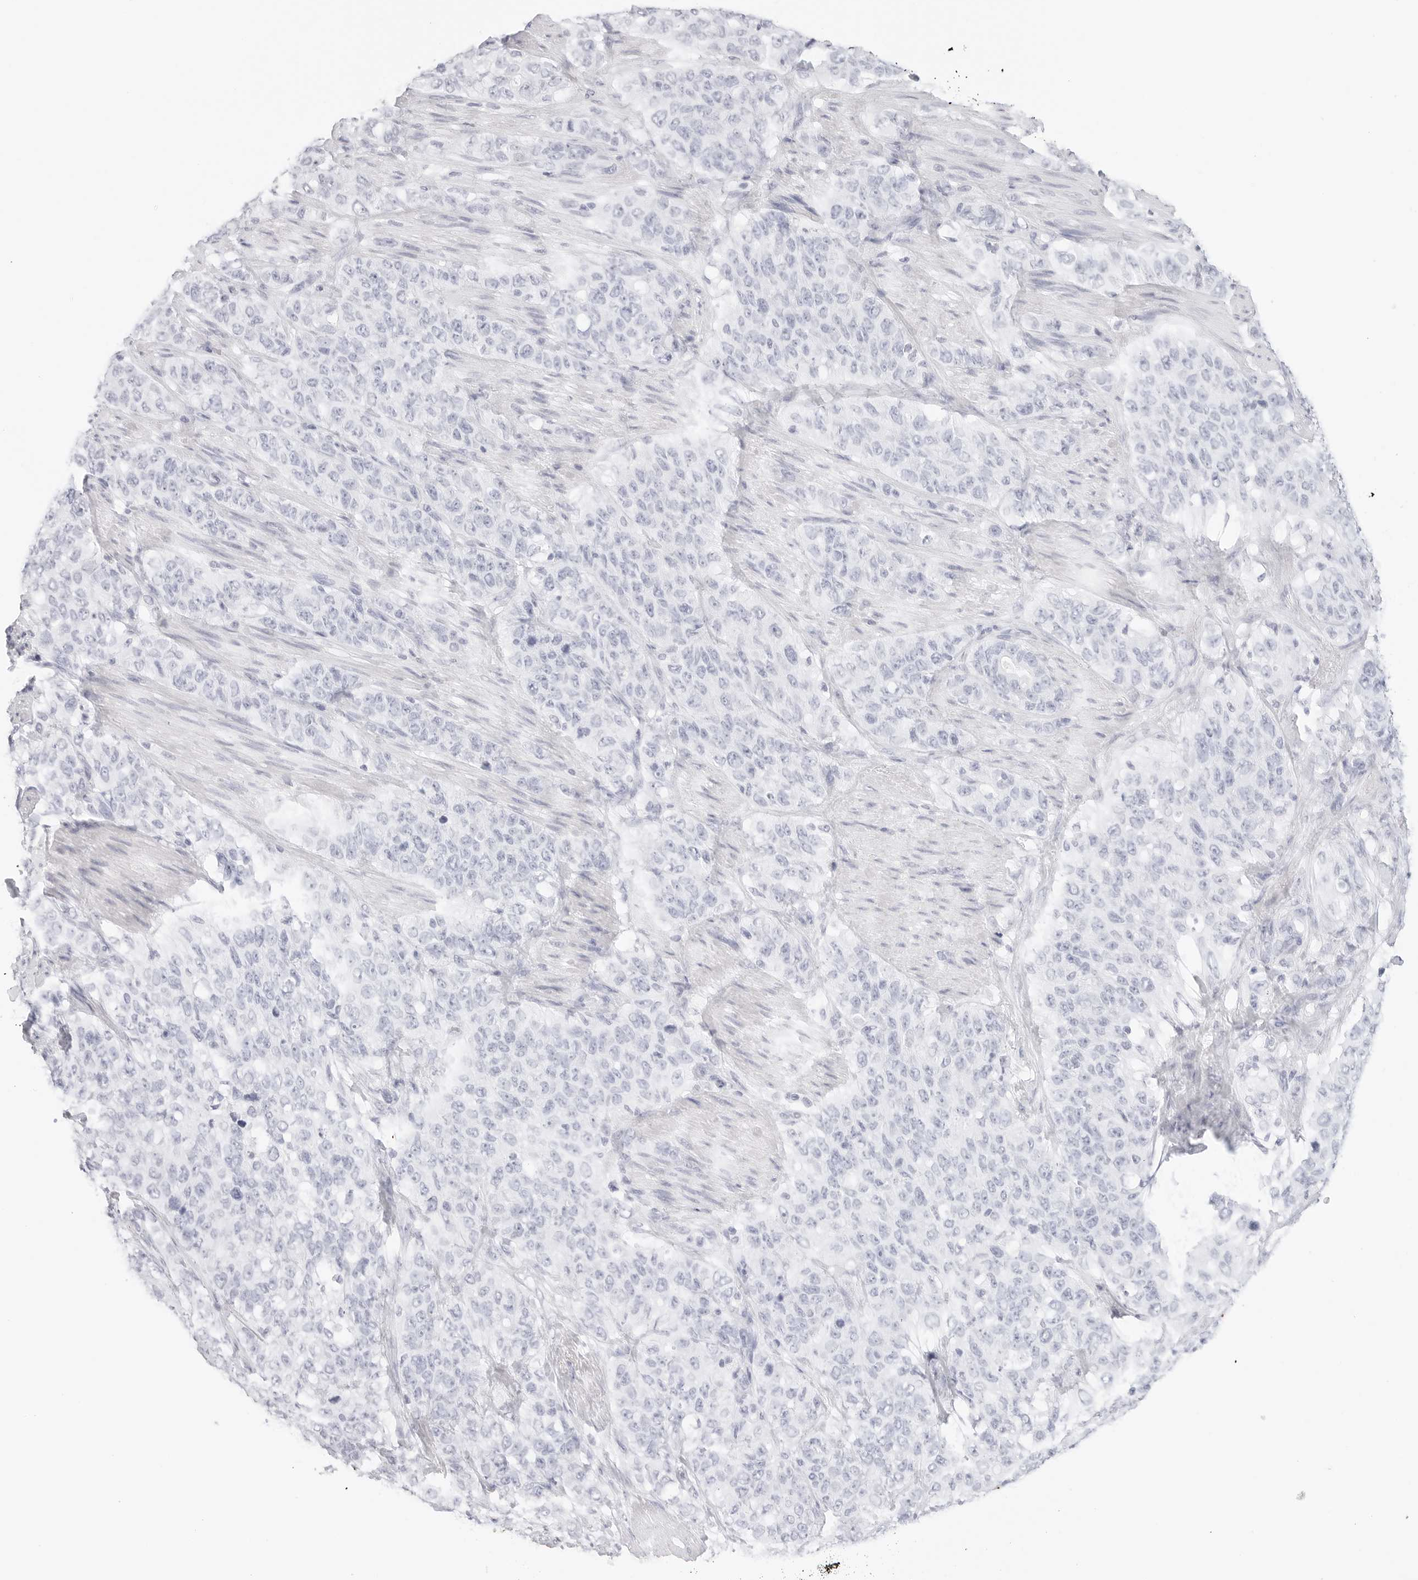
{"staining": {"intensity": "negative", "quantity": "none", "location": "none"}, "tissue": "stomach cancer", "cell_type": "Tumor cells", "image_type": "cancer", "snomed": [{"axis": "morphology", "description": "Adenocarcinoma, NOS"}, {"axis": "topography", "description": "Stomach"}], "caption": "Immunohistochemical staining of adenocarcinoma (stomach) displays no significant positivity in tumor cells.", "gene": "TFF2", "patient": {"sex": "male", "age": 48}}